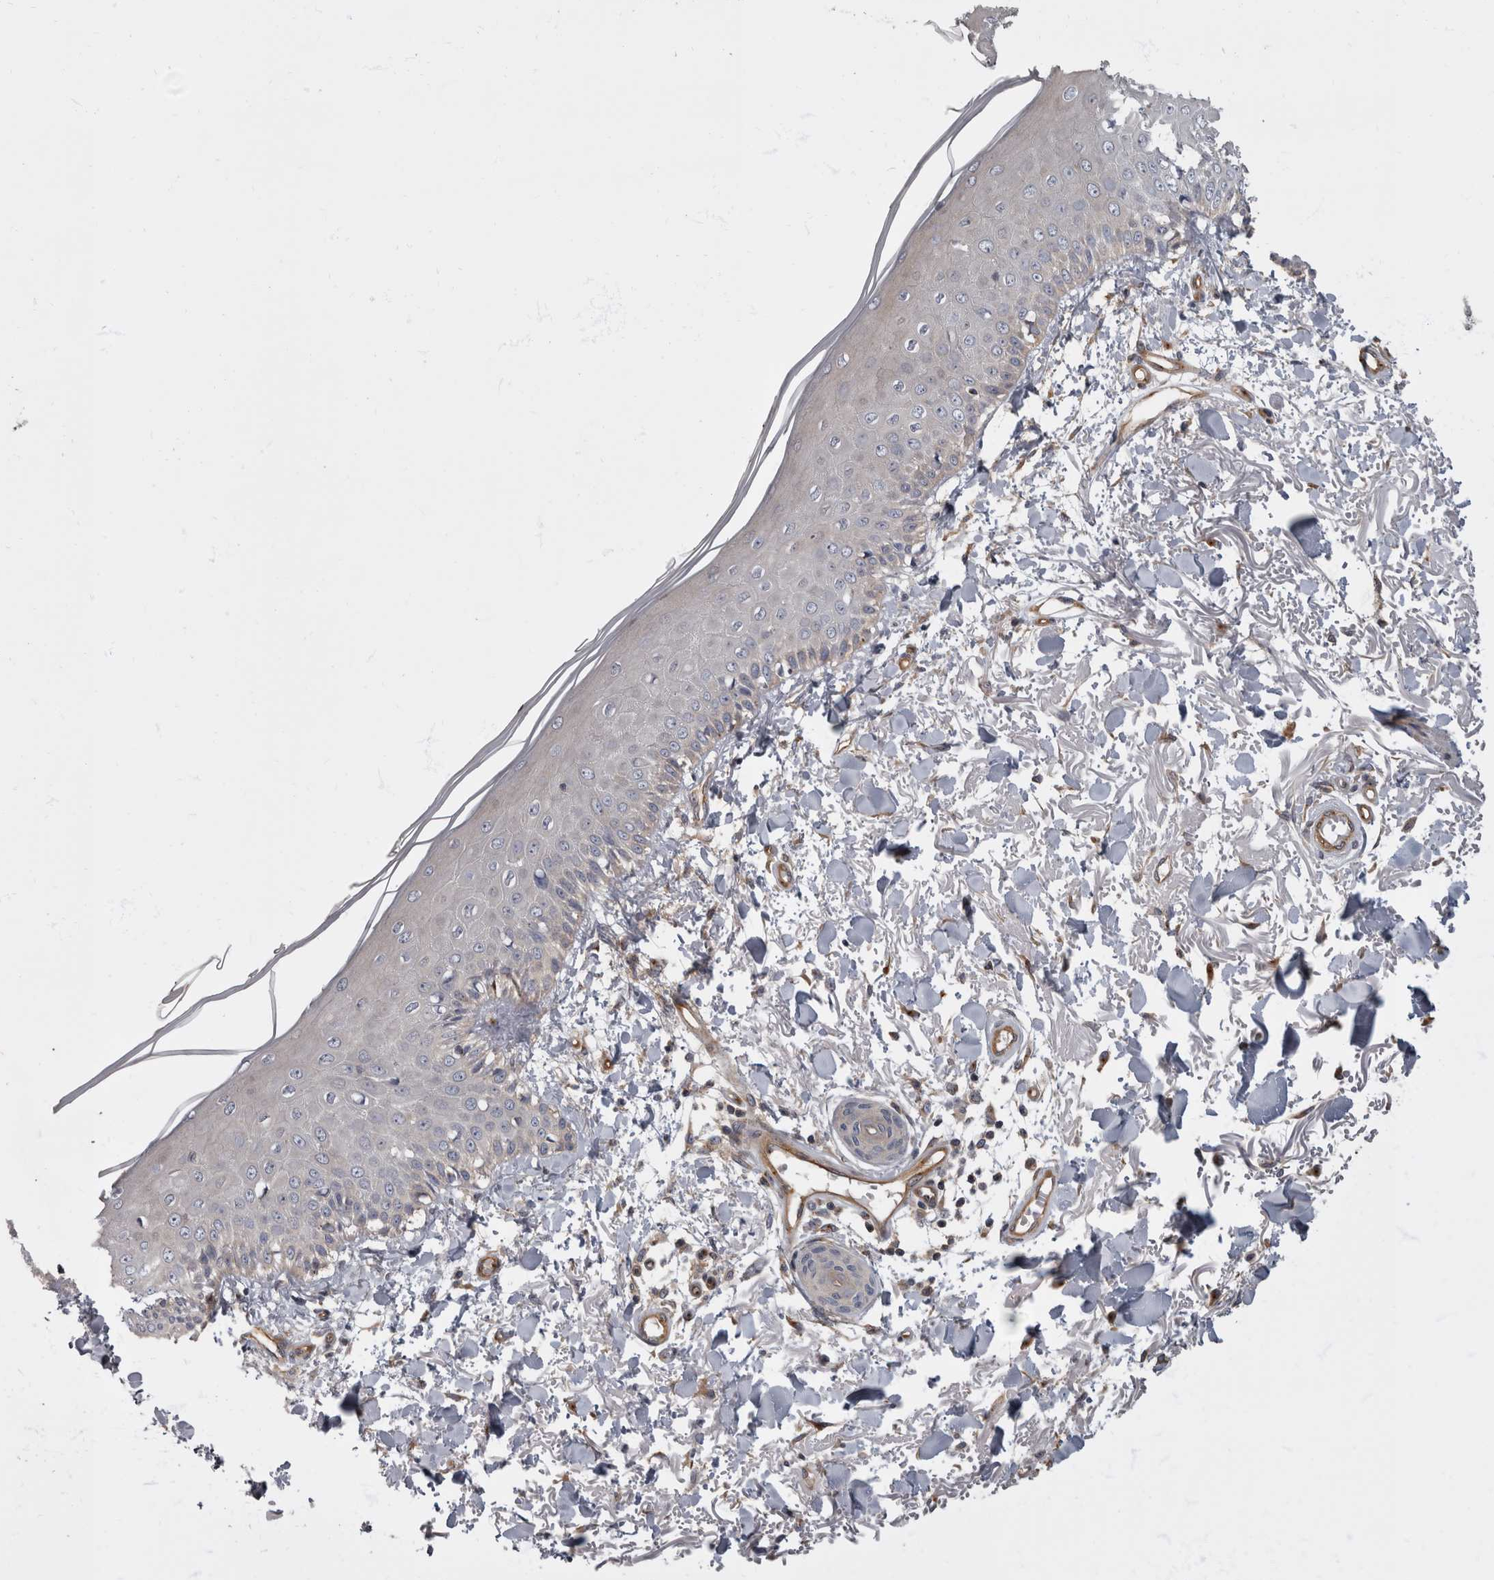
{"staining": {"intensity": "moderate", "quantity": ">75%", "location": "cytoplasmic/membranous"}, "tissue": "skin", "cell_type": "Fibroblasts", "image_type": "normal", "snomed": [{"axis": "morphology", "description": "Normal tissue, NOS"}, {"axis": "morphology", "description": "Squamous cell carcinoma, NOS"}, {"axis": "topography", "description": "Skin"}, {"axis": "topography", "description": "Peripheral nerve tissue"}], "caption": "Protein staining of benign skin exhibits moderate cytoplasmic/membranous staining in approximately >75% of fibroblasts.", "gene": "HOOK3", "patient": {"sex": "male", "age": 83}}